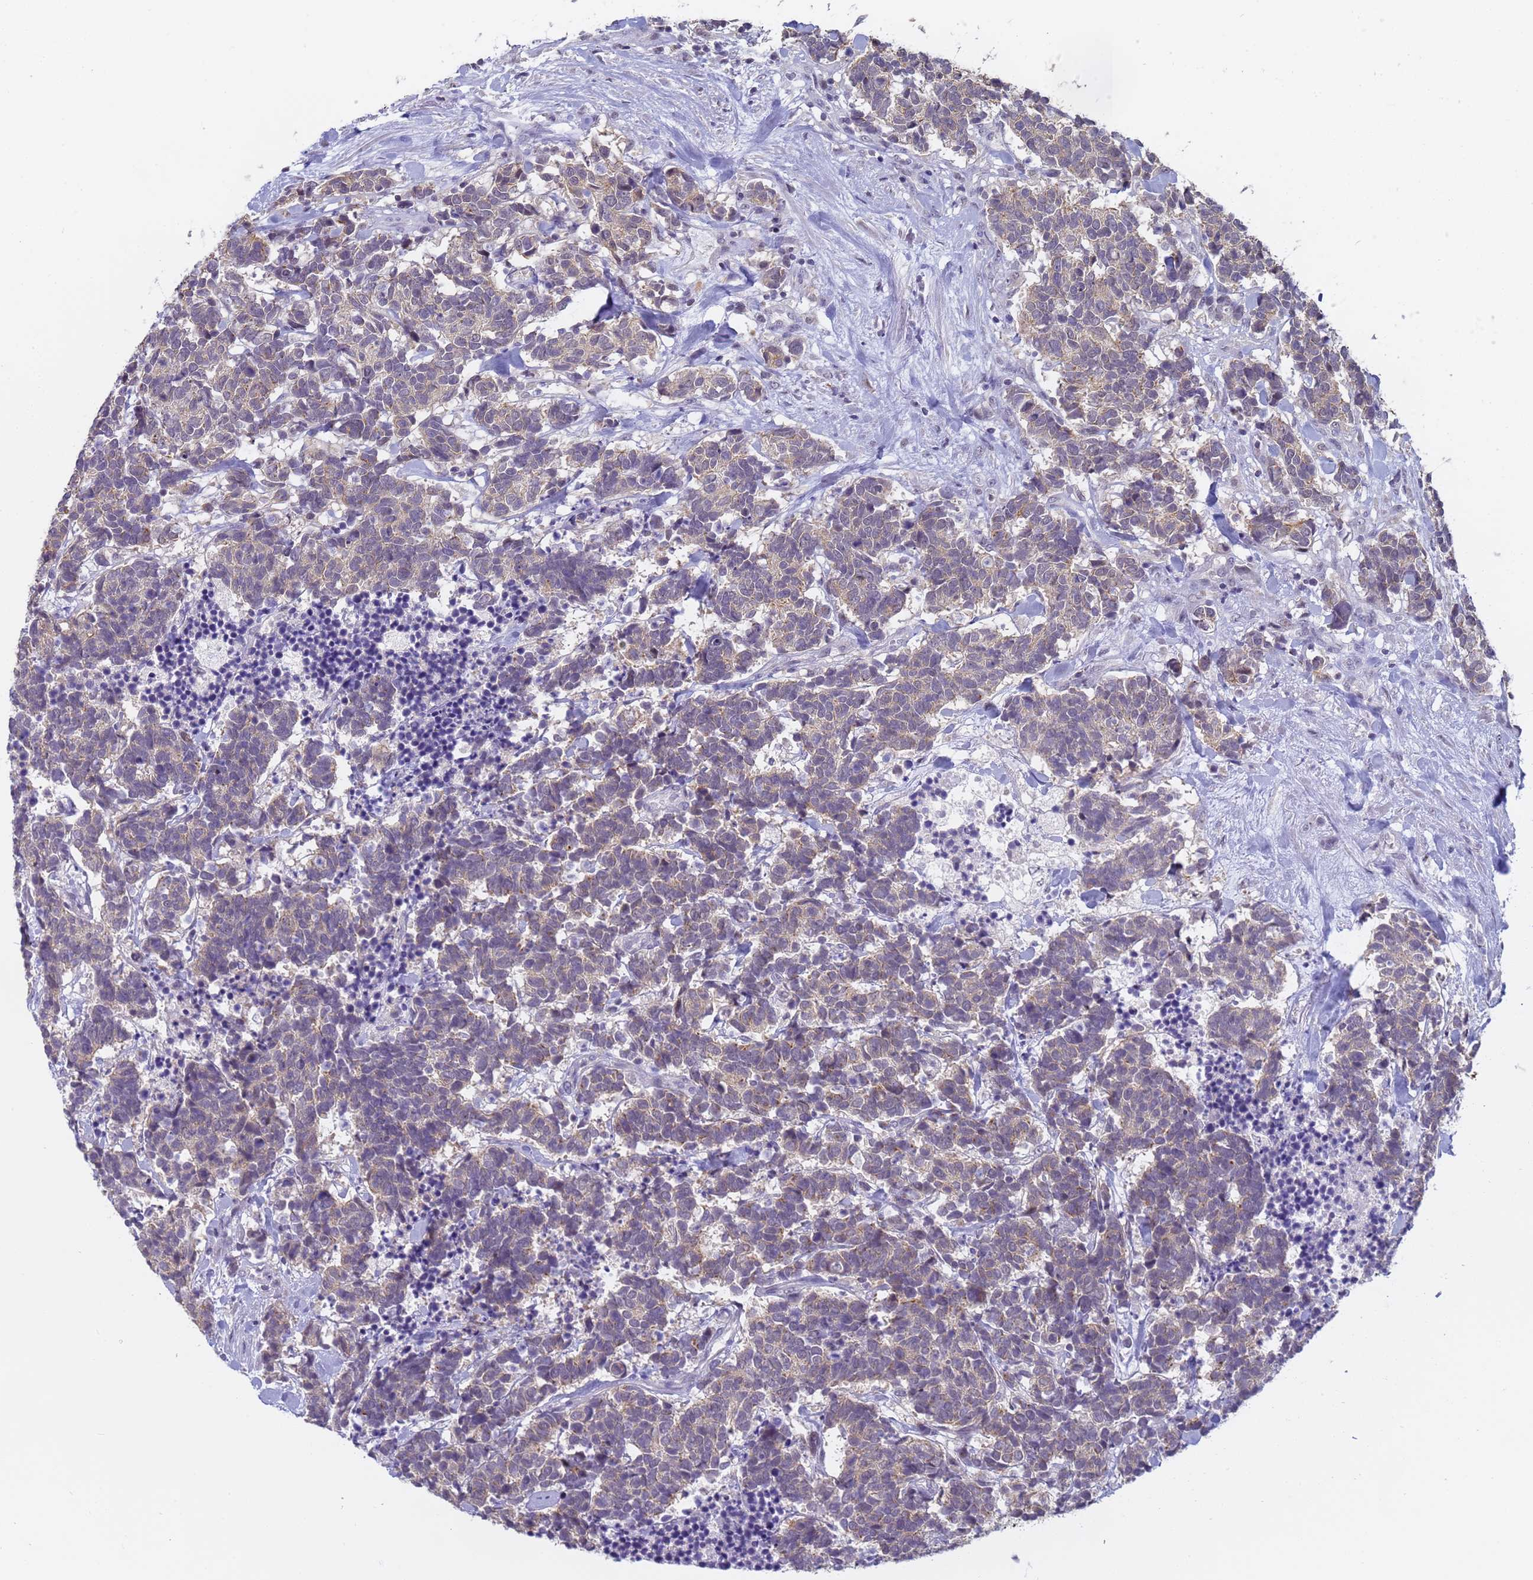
{"staining": {"intensity": "weak", "quantity": "25%-75%", "location": "cytoplasmic/membranous"}, "tissue": "carcinoid", "cell_type": "Tumor cells", "image_type": "cancer", "snomed": [{"axis": "morphology", "description": "Carcinoma, NOS"}, {"axis": "morphology", "description": "Carcinoid, malignant, NOS"}, {"axis": "topography", "description": "Prostate"}], "caption": "Protein analysis of carcinoid tissue reveals weak cytoplasmic/membranous expression in approximately 25%-75% of tumor cells.", "gene": "VWA3A", "patient": {"sex": "male", "age": 57}}